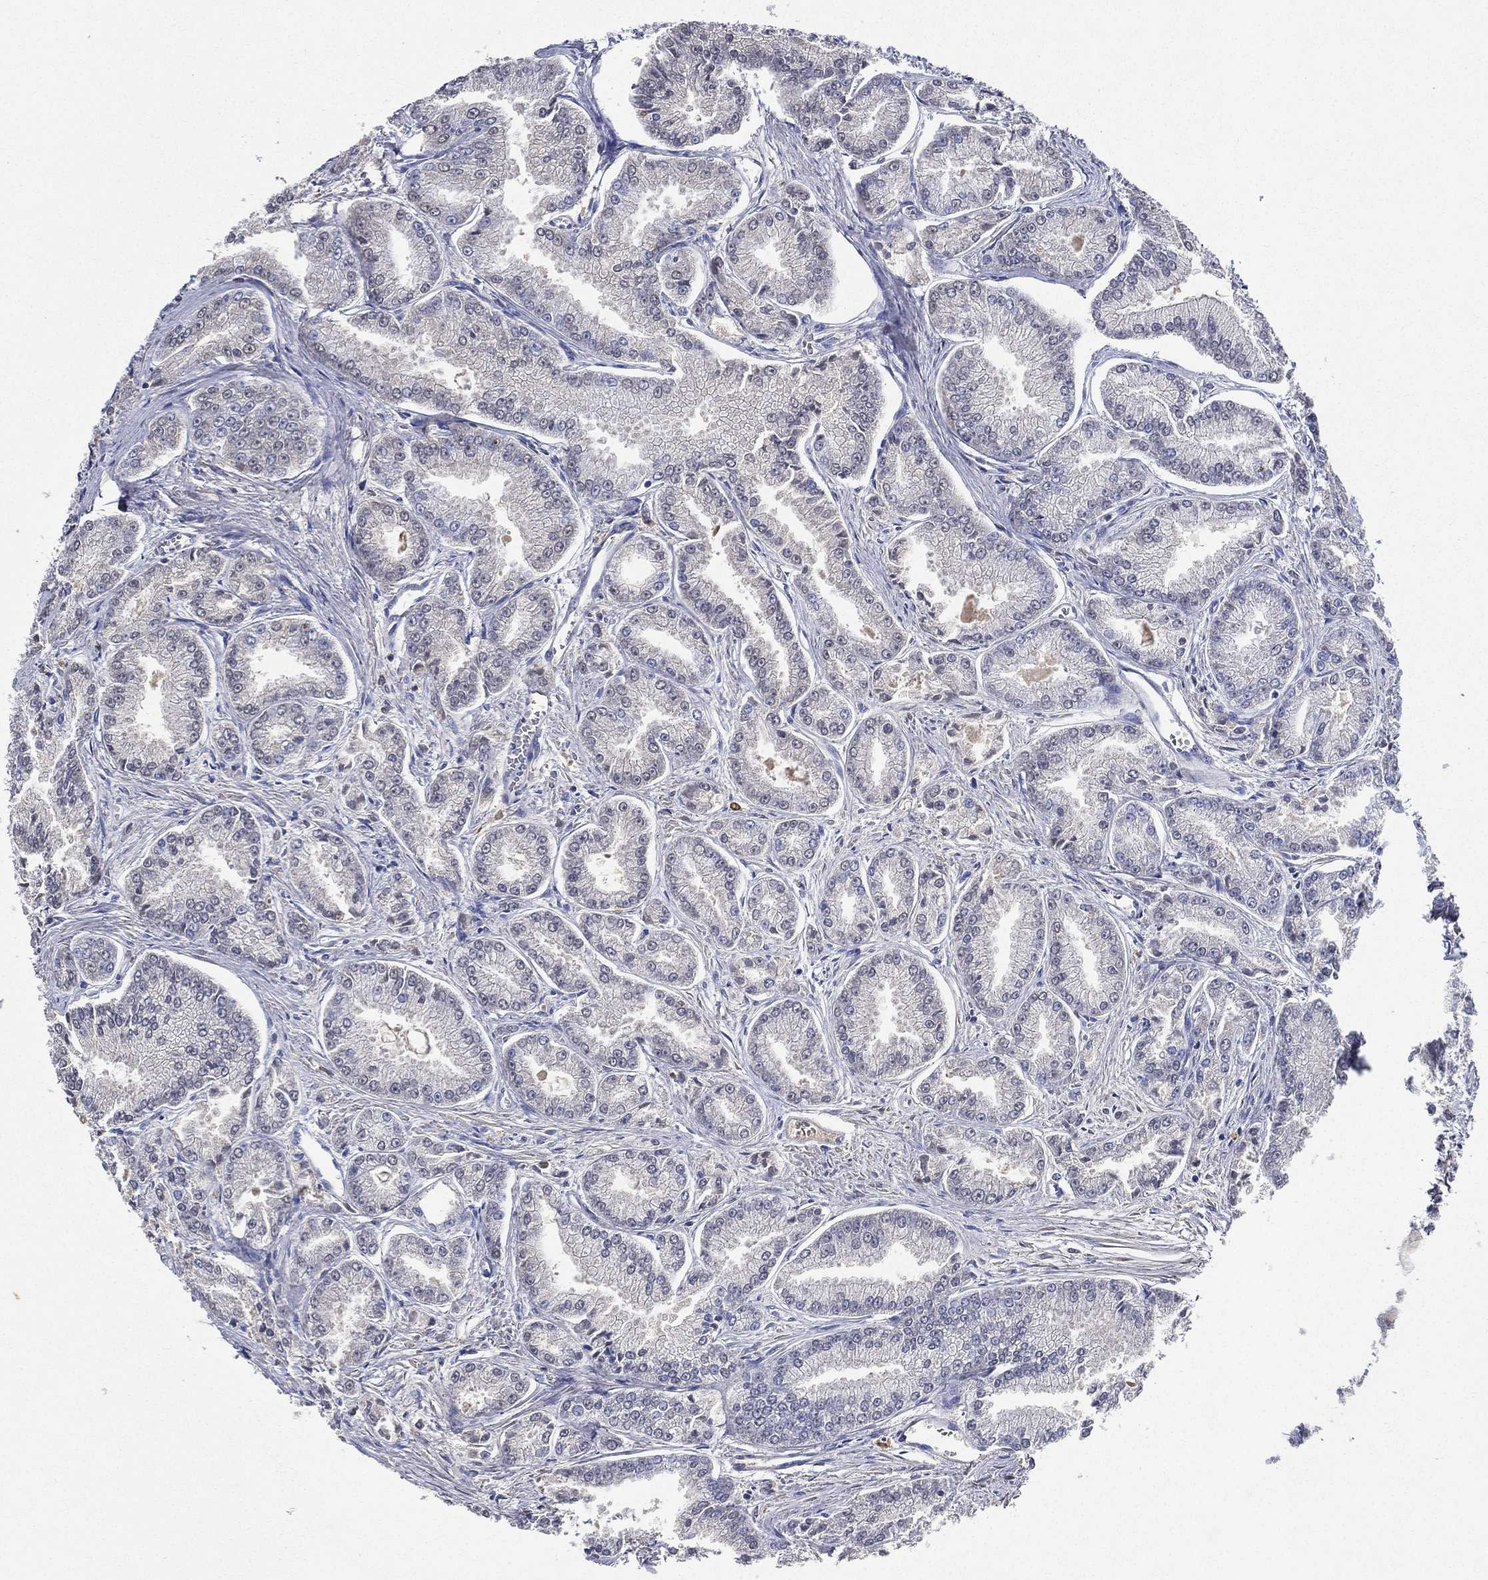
{"staining": {"intensity": "negative", "quantity": "none", "location": "none"}, "tissue": "prostate cancer", "cell_type": "Tumor cells", "image_type": "cancer", "snomed": [{"axis": "morphology", "description": "Adenocarcinoma, NOS"}, {"axis": "morphology", "description": "Adenocarcinoma, High grade"}, {"axis": "topography", "description": "Prostate"}], "caption": "Prostate cancer (high-grade adenocarcinoma) was stained to show a protein in brown. There is no significant staining in tumor cells. Brightfield microscopy of immunohistochemistry (IHC) stained with DAB (3,3'-diaminobenzidine) (brown) and hematoxylin (blue), captured at high magnification.", "gene": "TMPRSS11D", "patient": {"sex": "male", "age": 70}}